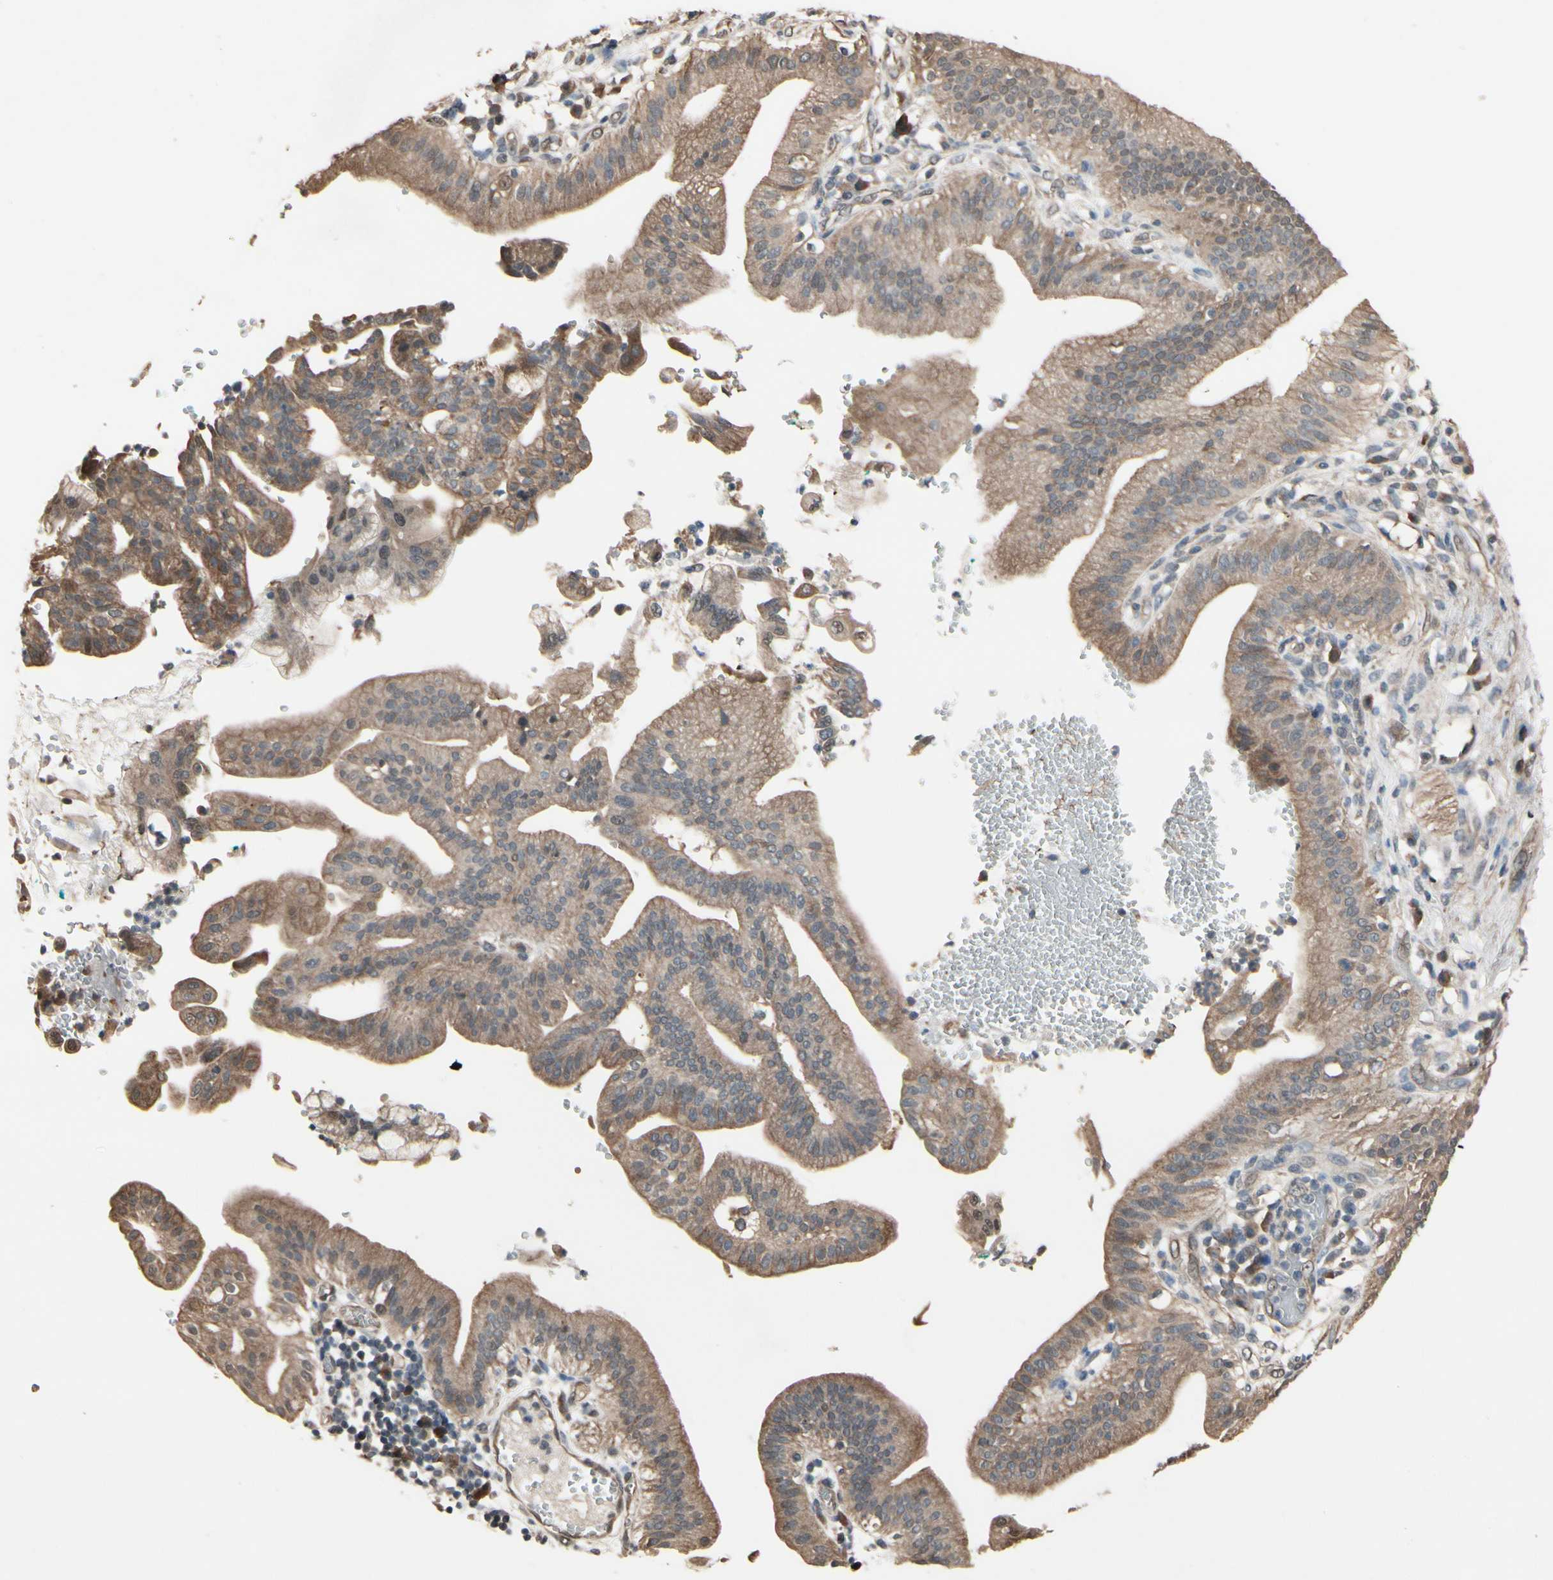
{"staining": {"intensity": "moderate", "quantity": ">75%", "location": "cytoplasmic/membranous"}, "tissue": "pancreatic cancer", "cell_type": "Tumor cells", "image_type": "cancer", "snomed": [{"axis": "morphology", "description": "Adenocarcinoma, NOS"}, {"axis": "morphology", "description": "Adenocarcinoma, metastatic, NOS"}, {"axis": "topography", "description": "Lymph node"}, {"axis": "topography", "description": "Pancreas"}, {"axis": "topography", "description": "Duodenum"}], "caption": "An image of human metastatic adenocarcinoma (pancreatic) stained for a protein shows moderate cytoplasmic/membranous brown staining in tumor cells. (DAB (3,3'-diaminobenzidine) IHC, brown staining for protein, blue staining for nuclei).", "gene": "PNPLA7", "patient": {"sex": "female", "age": 64}}